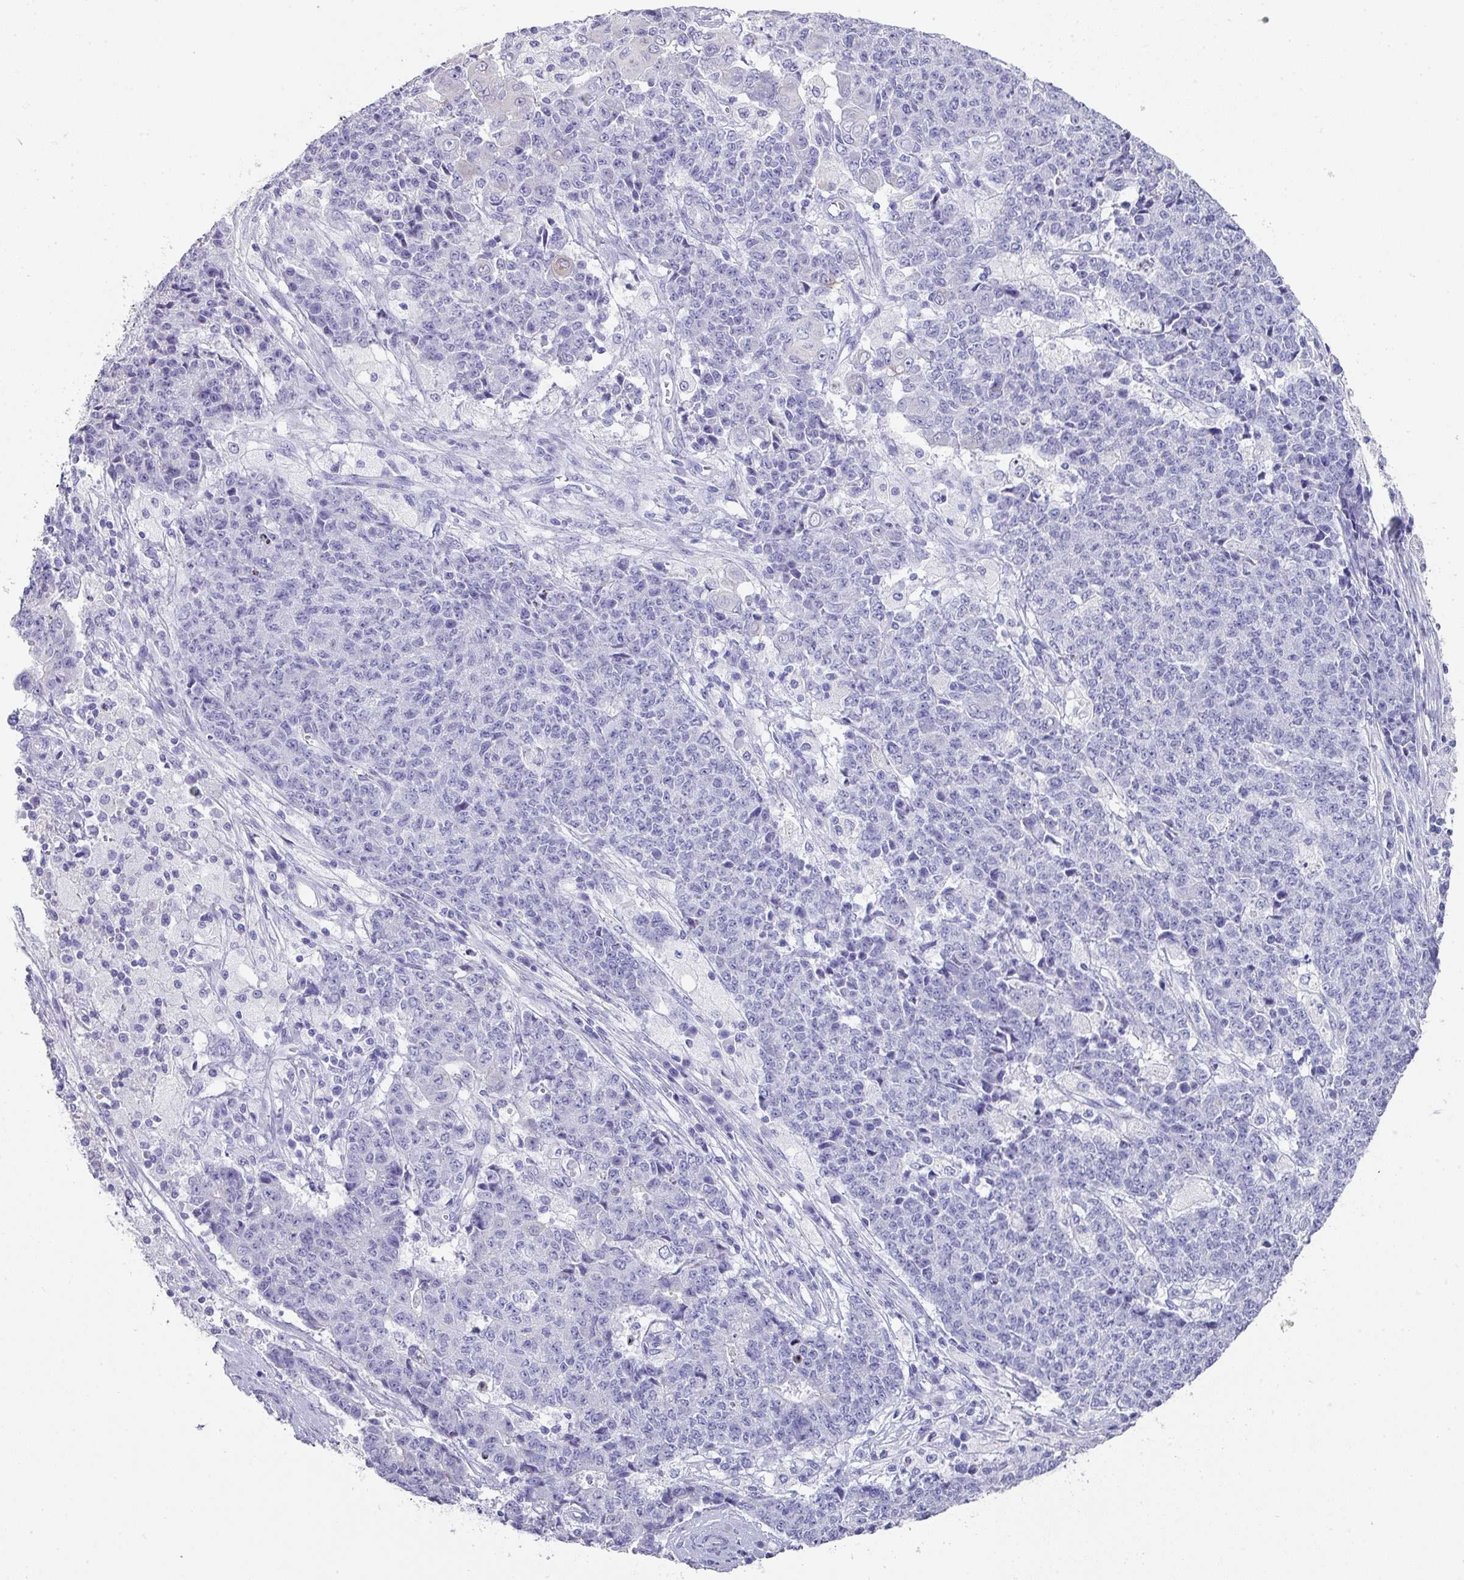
{"staining": {"intensity": "negative", "quantity": "none", "location": "none"}, "tissue": "ovarian cancer", "cell_type": "Tumor cells", "image_type": "cancer", "snomed": [{"axis": "morphology", "description": "Carcinoma, endometroid"}, {"axis": "topography", "description": "Ovary"}], "caption": "Tumor cells are negative for protein expression in human endometroid carcinoma (ovarian).", "gene": "PEX10", "patient": {"sex": "female", "age": 42}}